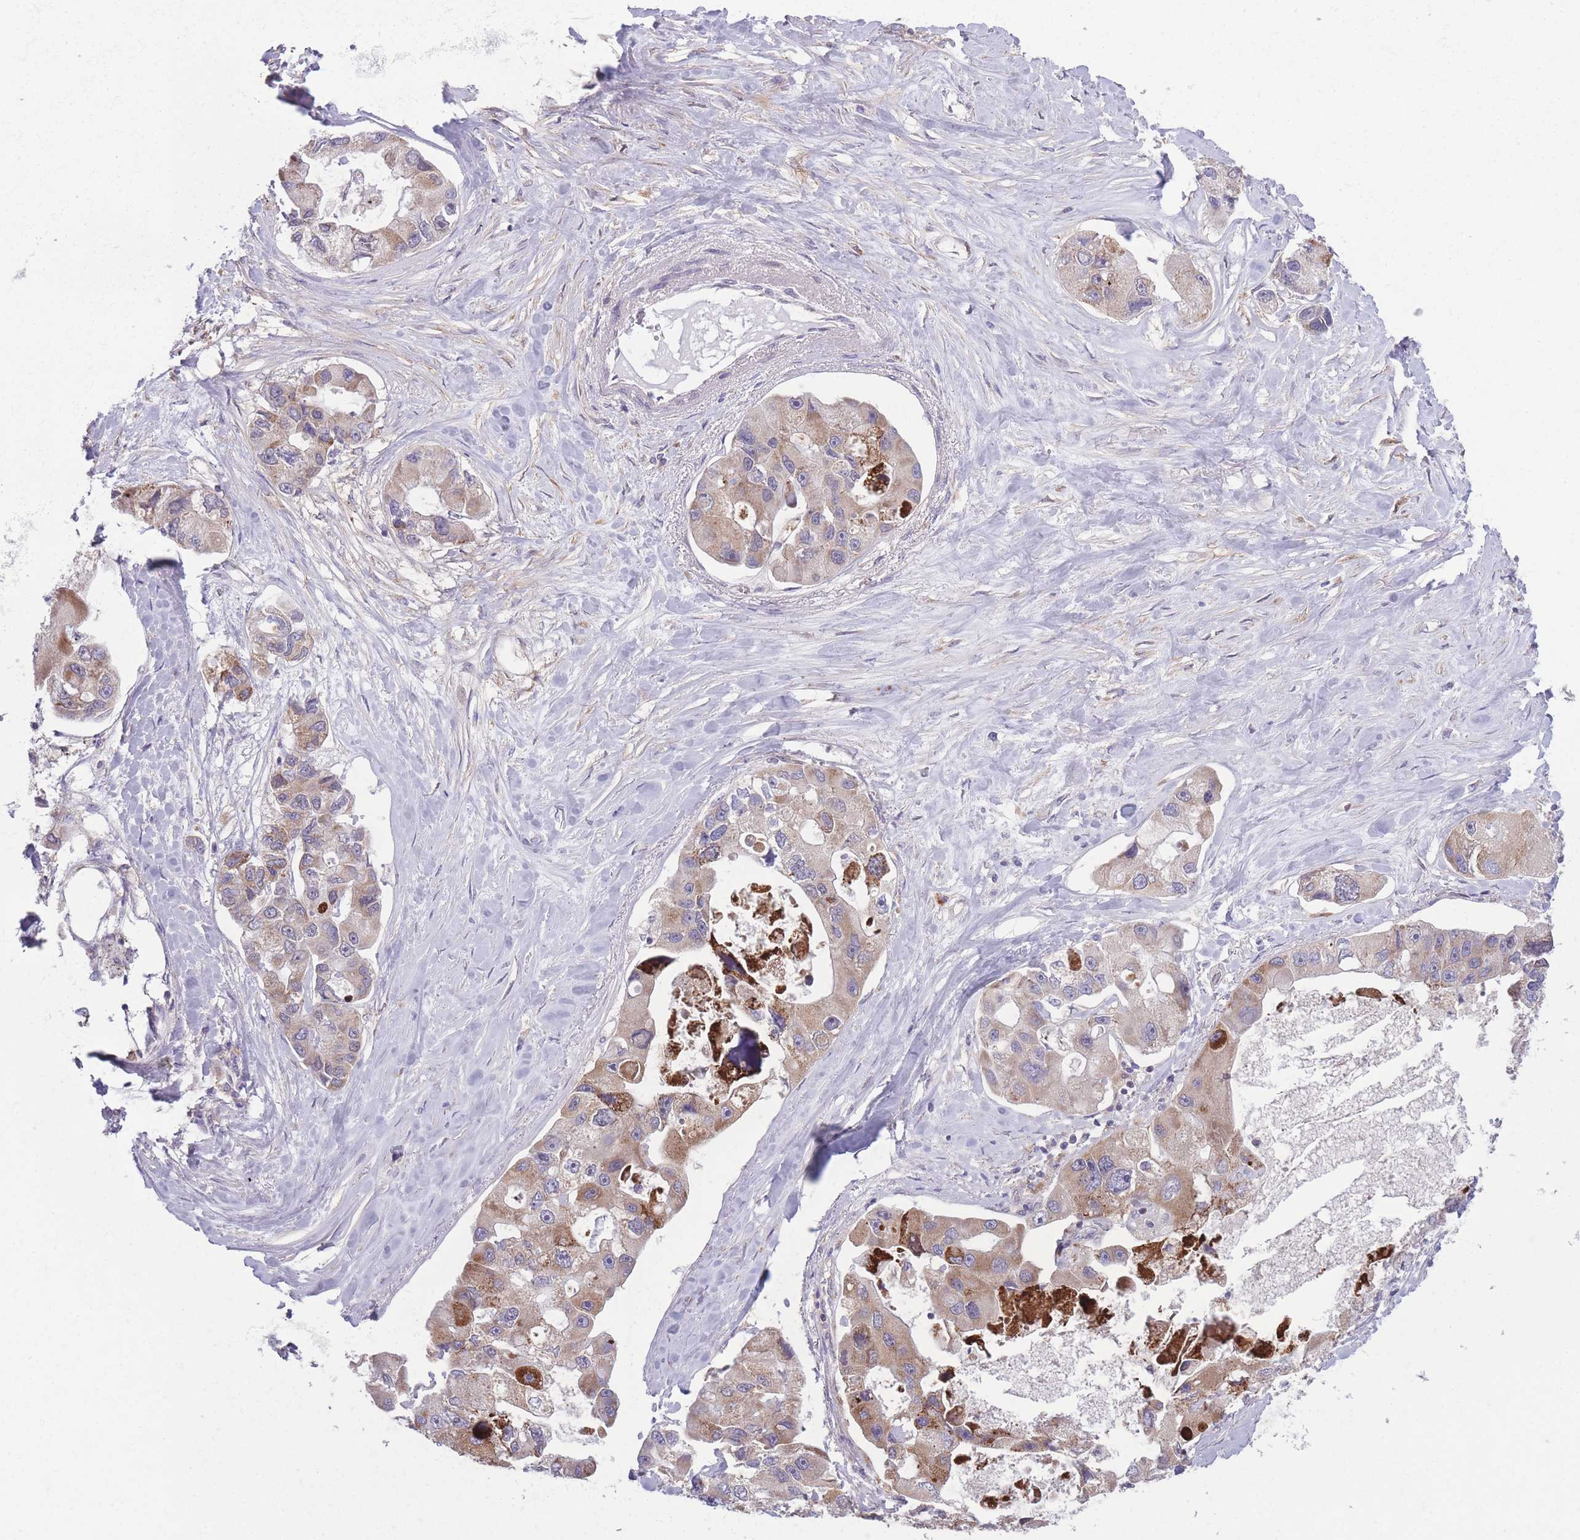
{"staining": {"intensity": "moderate", "quantity": ">75%", "location": "cytoplasmic/membranous"}, "tissue": "lung cancer", "cell_type": "Tumor cells", "image_type": "cancer", "snomed": [{"axis": "morphology", "description": "Adenocarcinoma, NOS"}, {"axis": "topography", "description": "Lung"}], "caption": "Human adenocarcinoma (lung) stained with a brown dye demonstrates moderate cytoplasmic/membranous positive positivity in about >75% of tumor cells.", "gene": "CCT6B", "patient": {"sex": "female", "age": 54}}